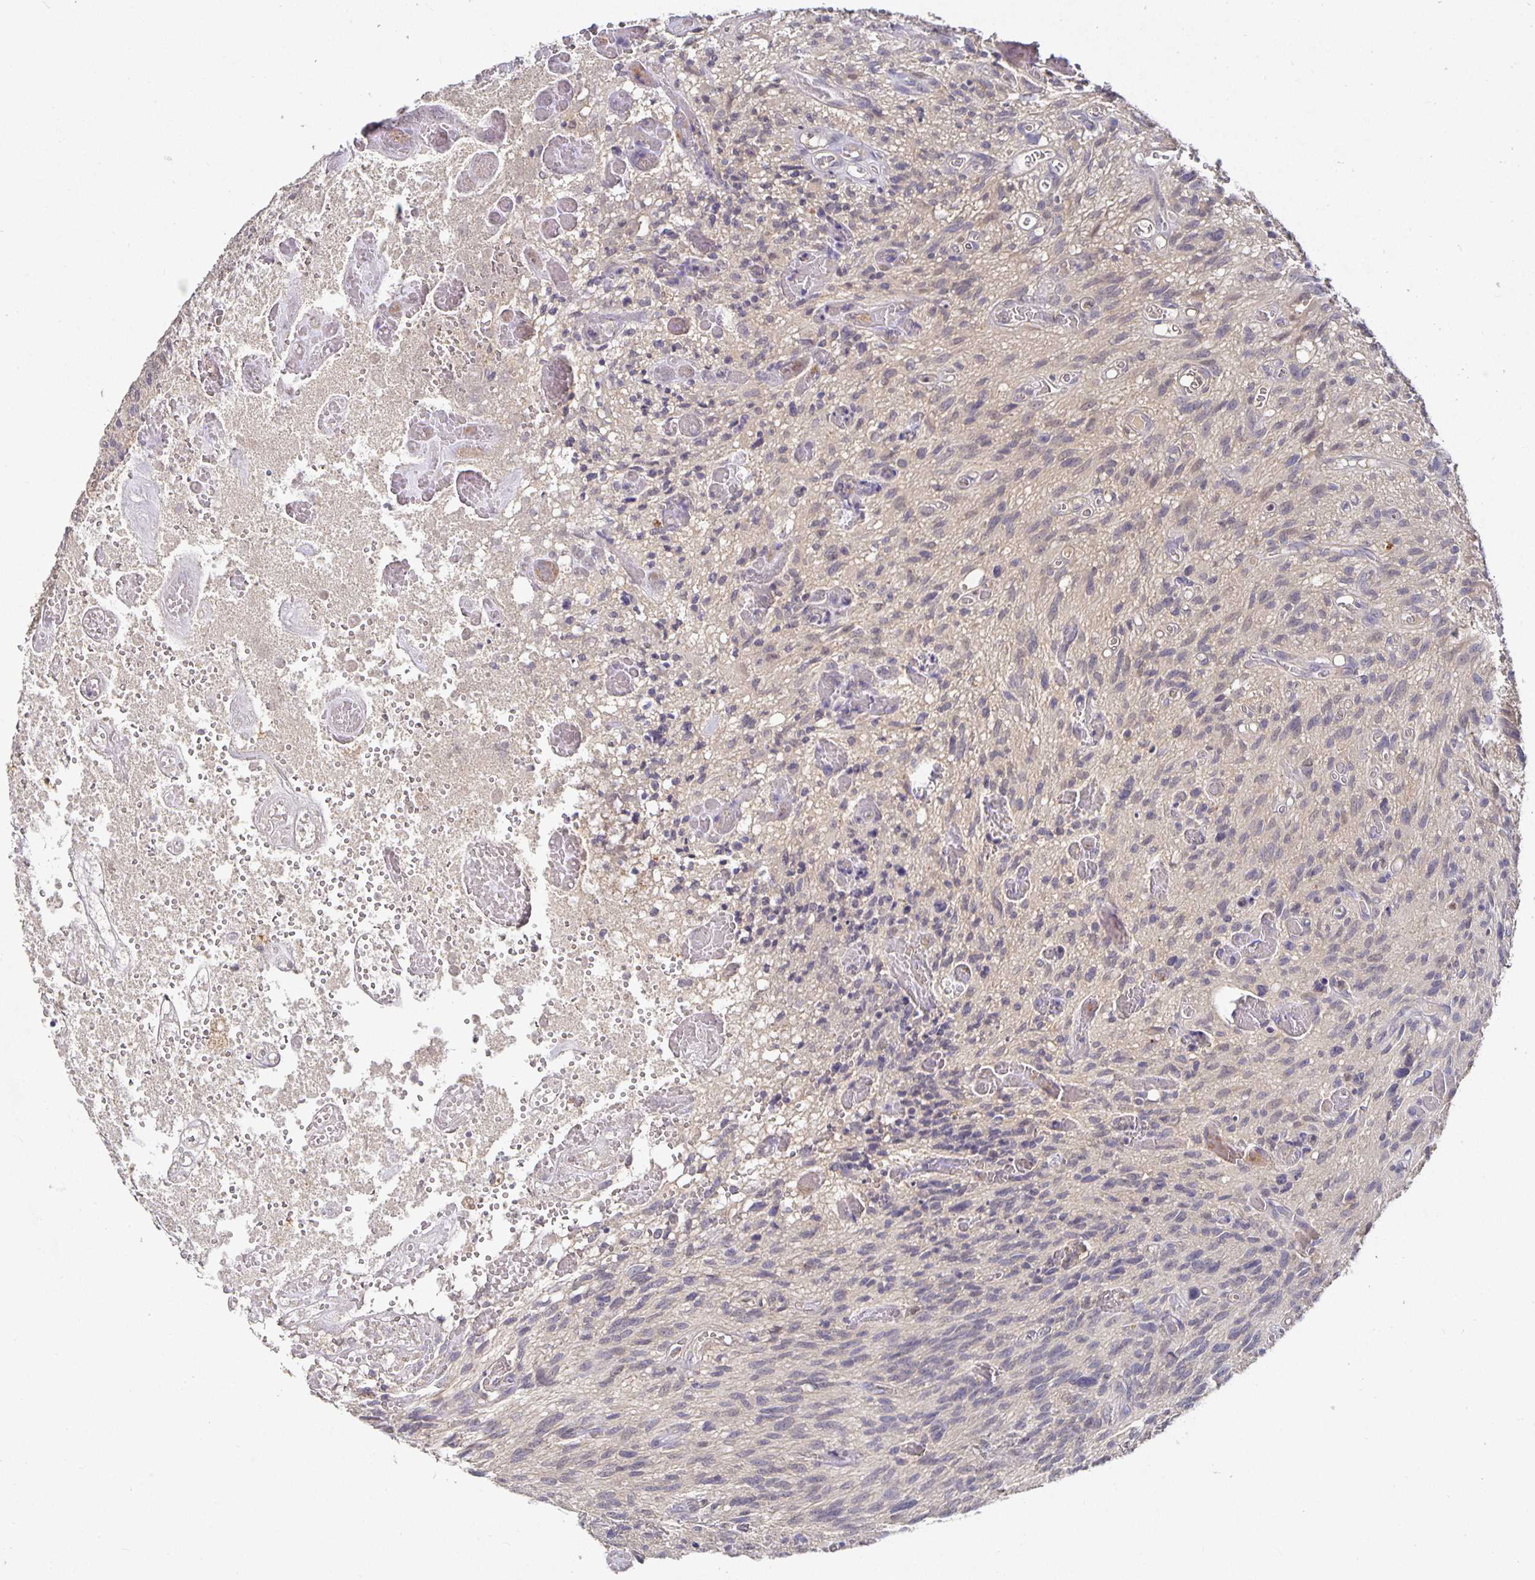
{"staining": {"intensity": "negative", "quantity": "none", "location": "none"}, "tissue": "glioma", "cell_type": "Tumor cells", "image_type": "cancer", "snomed": [{"axis": "morphology", "description": "Glioma, malignant, High grade"}, {"axis": "topography", "description": "Brain"}], "caption": "A histopathology image of malignant glioma (high-grade) stained for a protein exhibits no brown staining in tumor cells.", "gene": "HEPN1", "patient": {"sex": "male", "age": 75}}